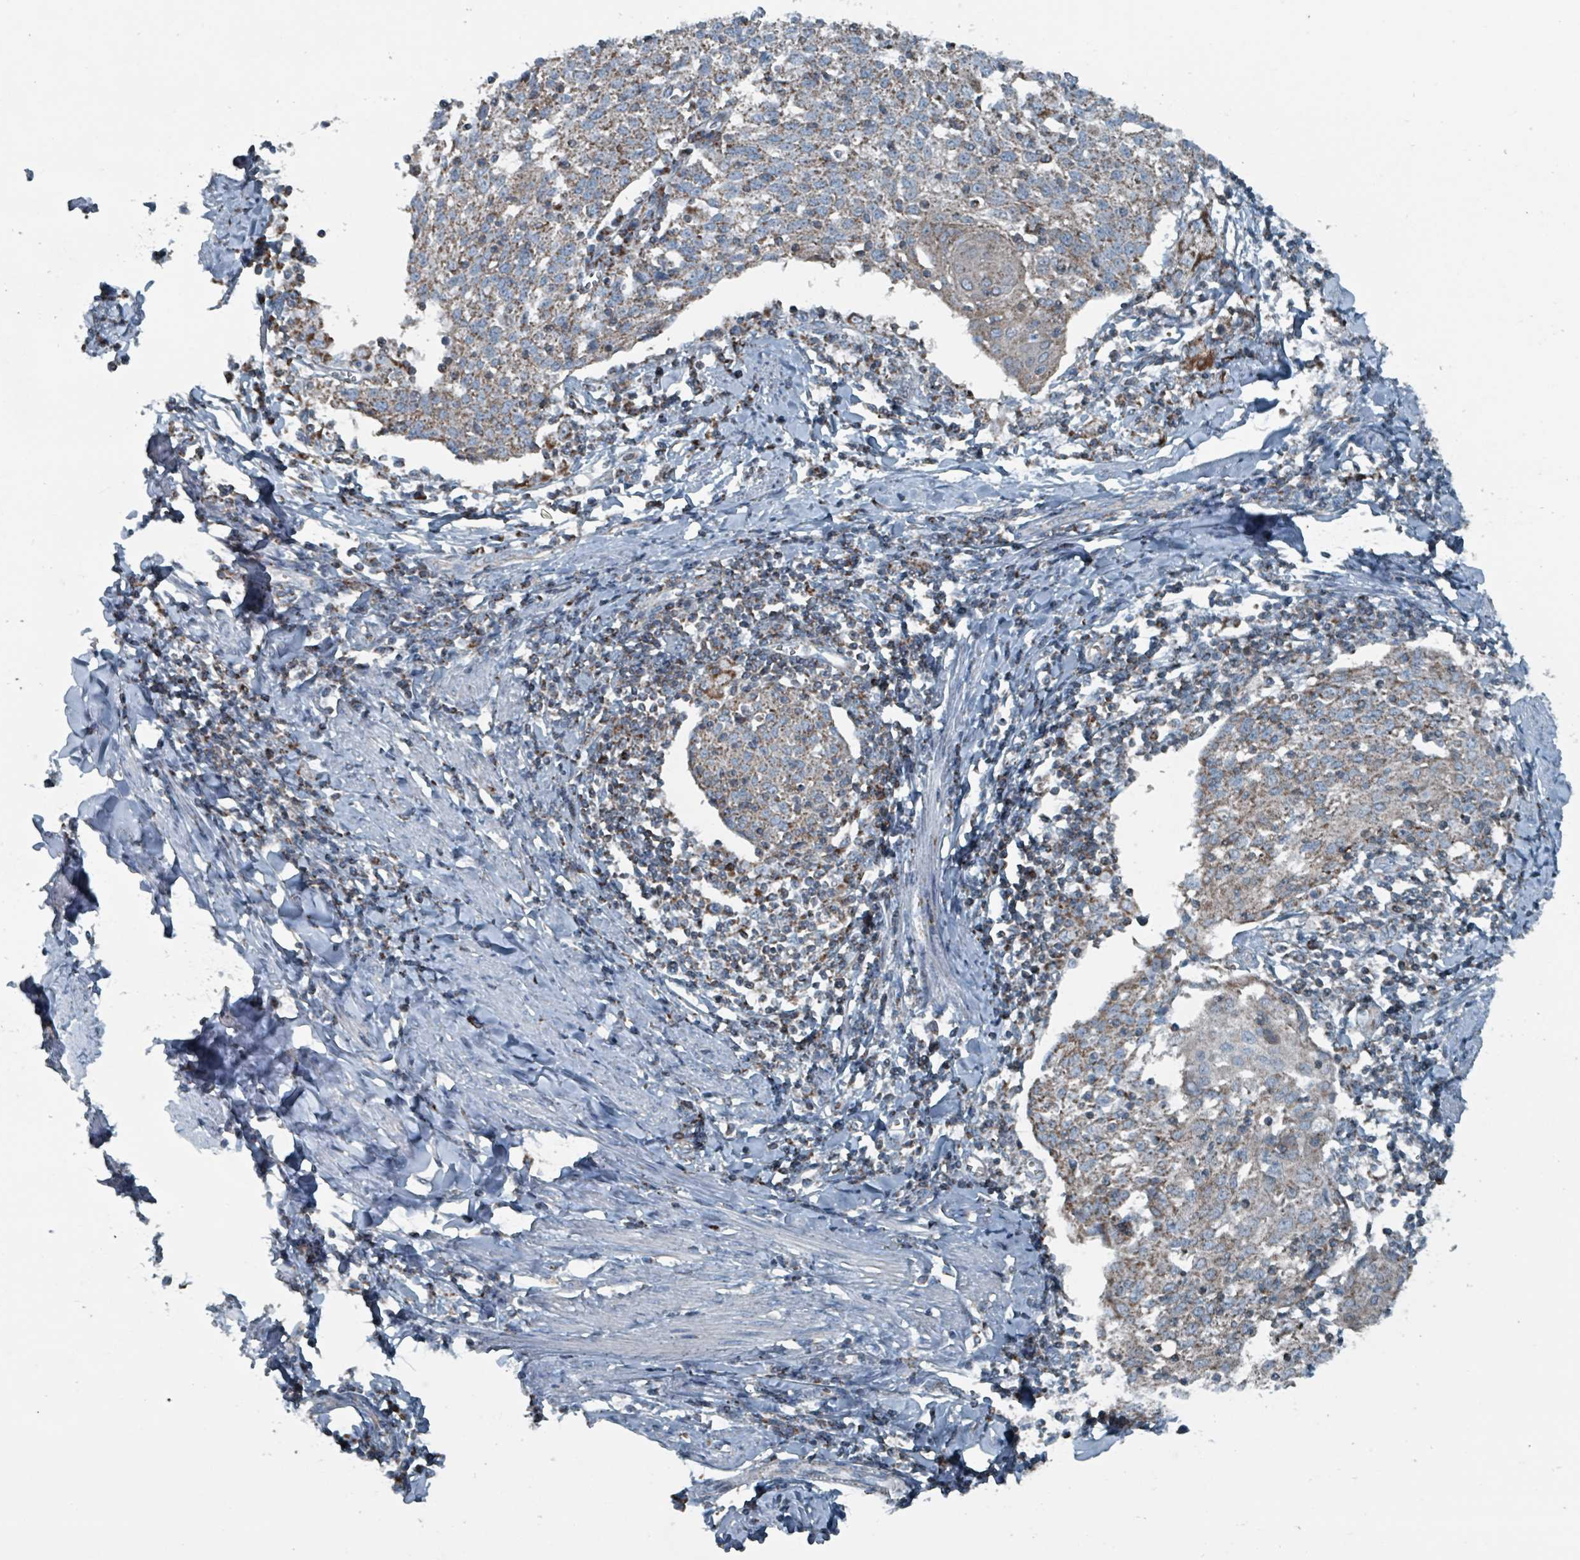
{"staining": {"intensity": "moderate", "quantity": ">75%", "location": "cytoplasmic/membranous"}, "tissue": "cervical cancer", "cell_type": "Tumor cells", "image_type": "cancer", "snomed": [{"axis": "morphology", "description": "Squamous cell carcinoma, NOS"}, {"axis": "topography", "description": "Cervix"}], "caption": "Immunohistochemical staining of squamous cell carcinoma (cervical) reveals moderate cytoplasmic/membranous protein staining in approximately >75% of tumor cells.", "gene": "ABHD18", "patient": {"sex": "female", "age": 52}}